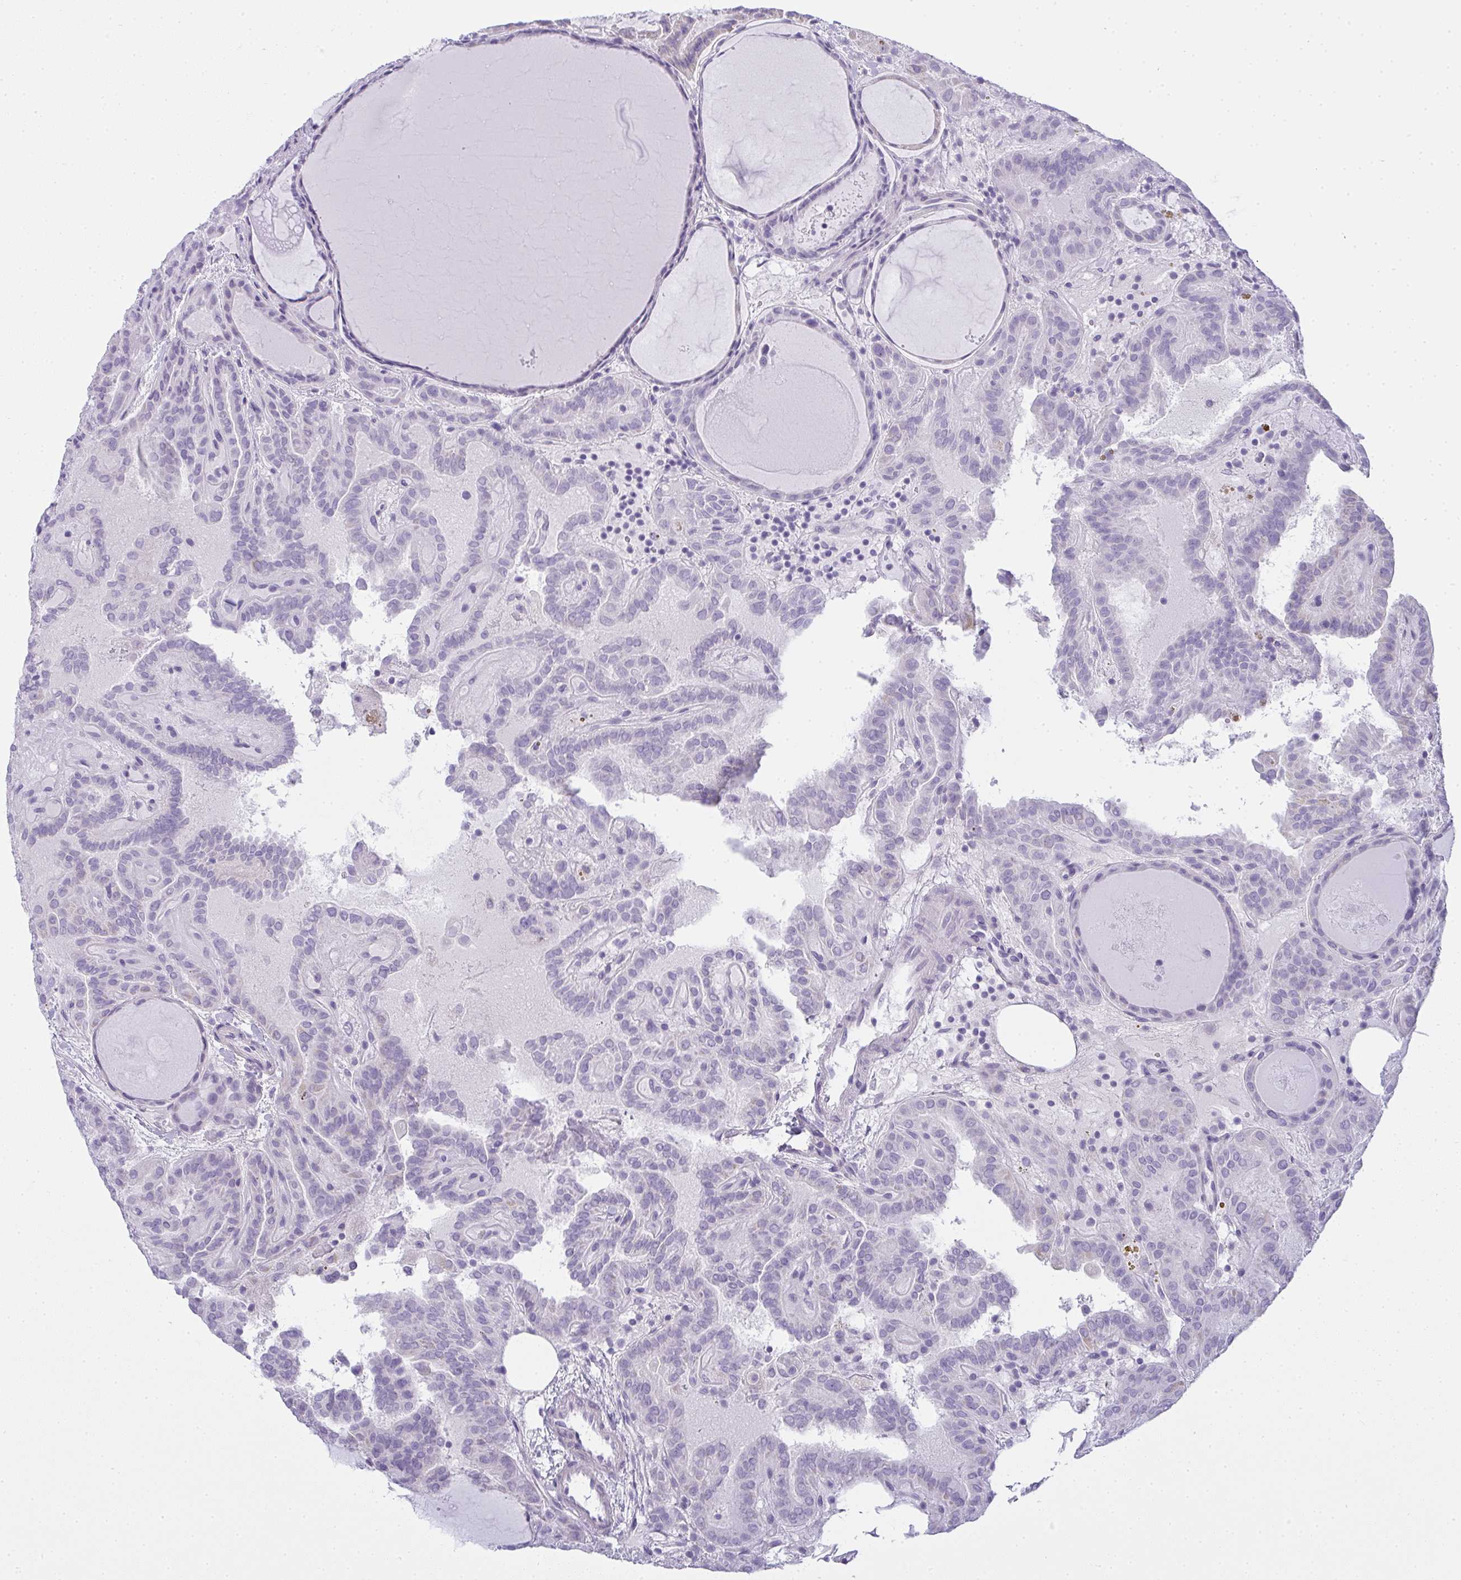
{"staining": {"intensity": "negative", "quantity": "none", "location": "none"}, "tissue": "thyroid cancer", "cell_type": "Tumor cells", "image_type": "cancer", "snomed": [{"axis": "morphology", "description": "Papillary adenocarcinoma, NOS"}, {"axis": "topography", "description": "Thyroid gland"}], "caption": "Tumor cells show no significant protein staining in papillary adenocarcinoma (thyroid). Brightfield microscopy of IHC stained with DAB (3,3'-diaminobenzidine) (brown) and hematoxylin (blue), captured at high magnification.", "gene": "GSDMB", "patient": {"sex": "female", "age": 46}}